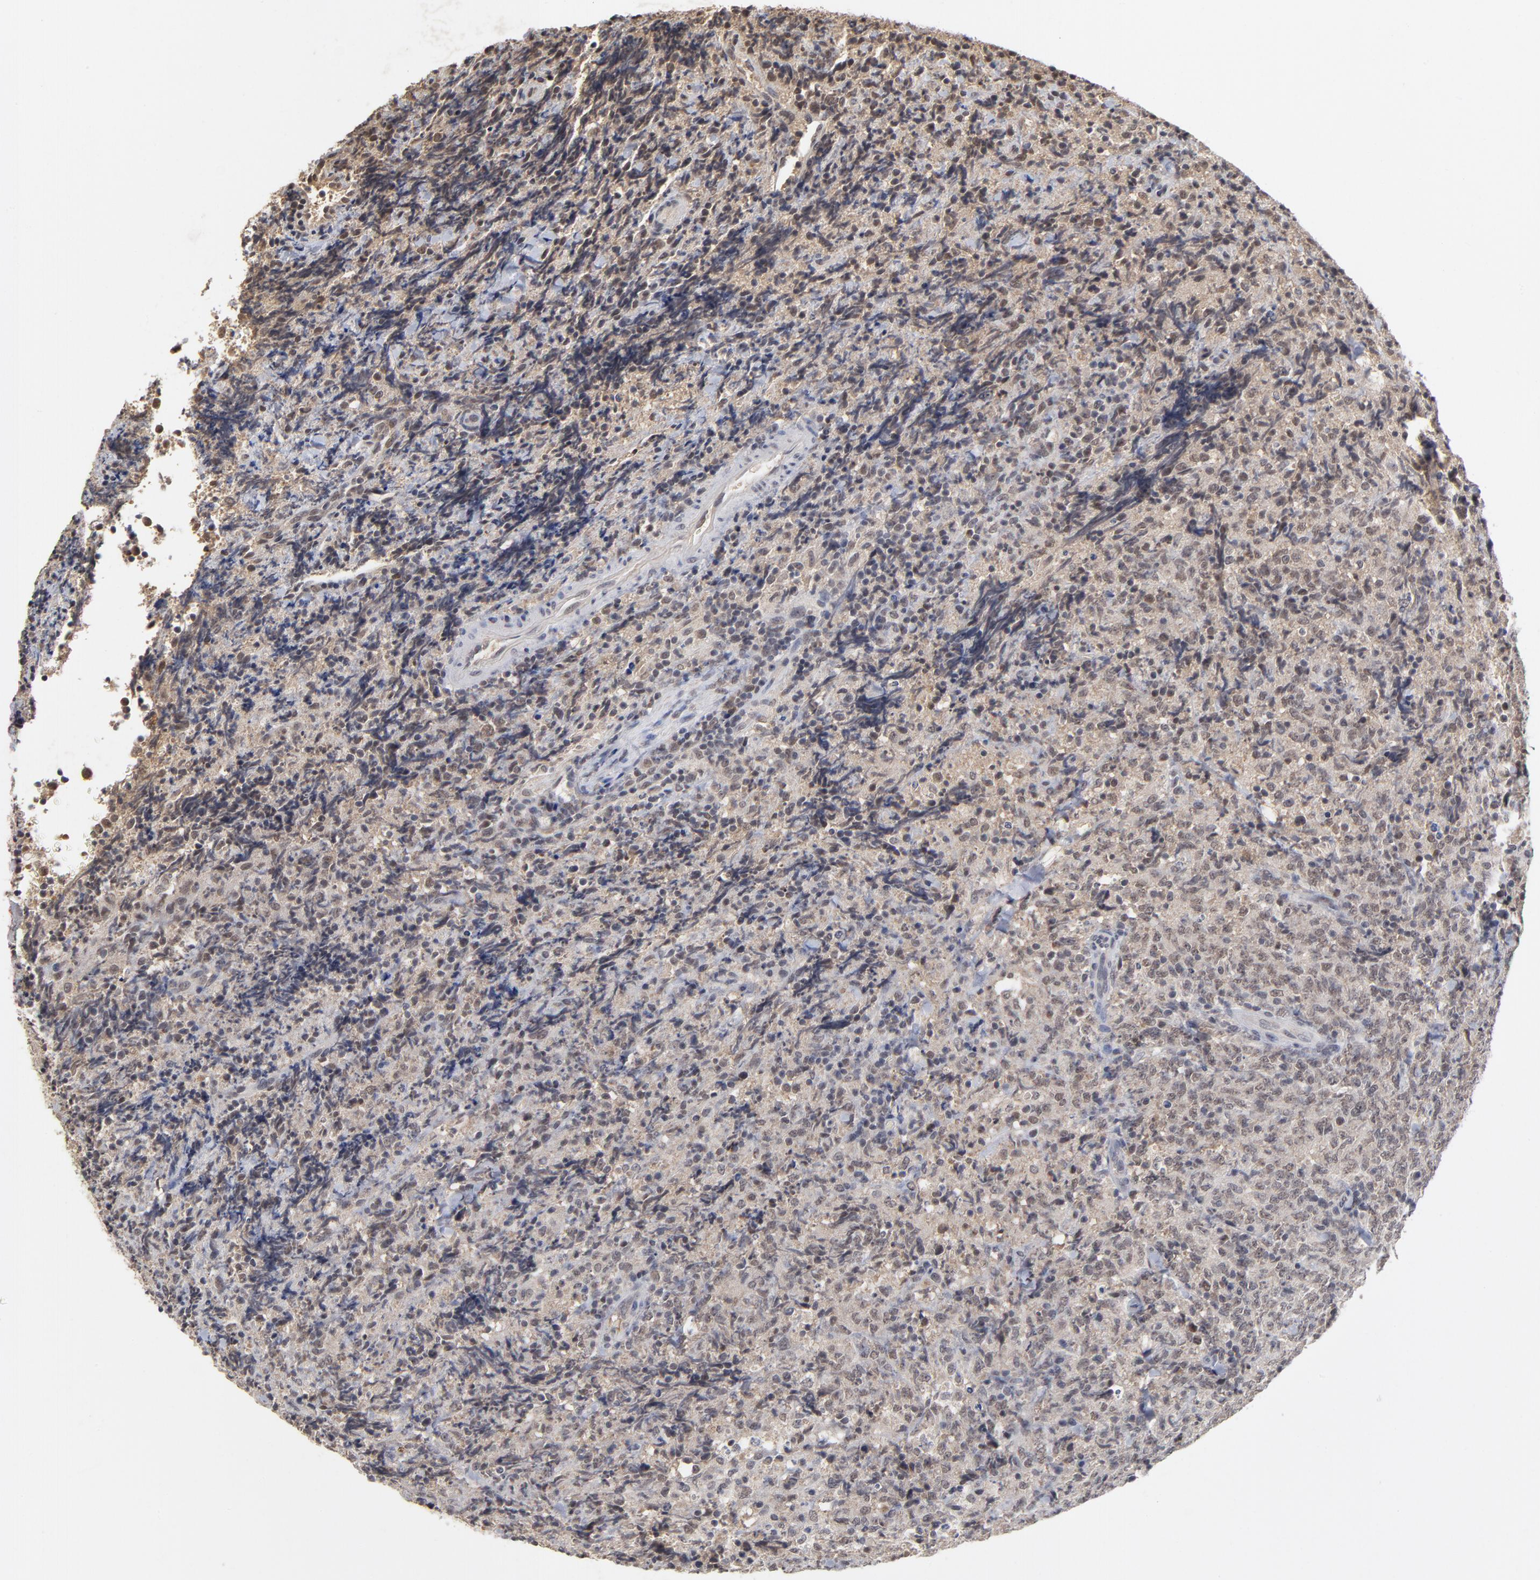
{"staining": {"intensity": "weak", "quantity": ">75%", "location": "cytoplasmic/membranous,nuclear"}, "tissue": "lymphoma", "cell_type": "Tumor cells", "image_type": "cancer", "snomed": [{"axis": "morphology", "description": "Malignant lymphoma, non-Hodgkin's type, High grade"}, {"axis": "topography", "description": "Tonsil"}], "caption": "A brown stain labels weak cytoplasmic/membranous and nuclear expression of a protein in human malignant lymphoma, non-Hodgkin's type (high-grade) tumor cells. The protein is shown in brown color, while the nuclei are stained blue.", "gene": "WSB1", "patient": {"sex": "female", "age": 36}}